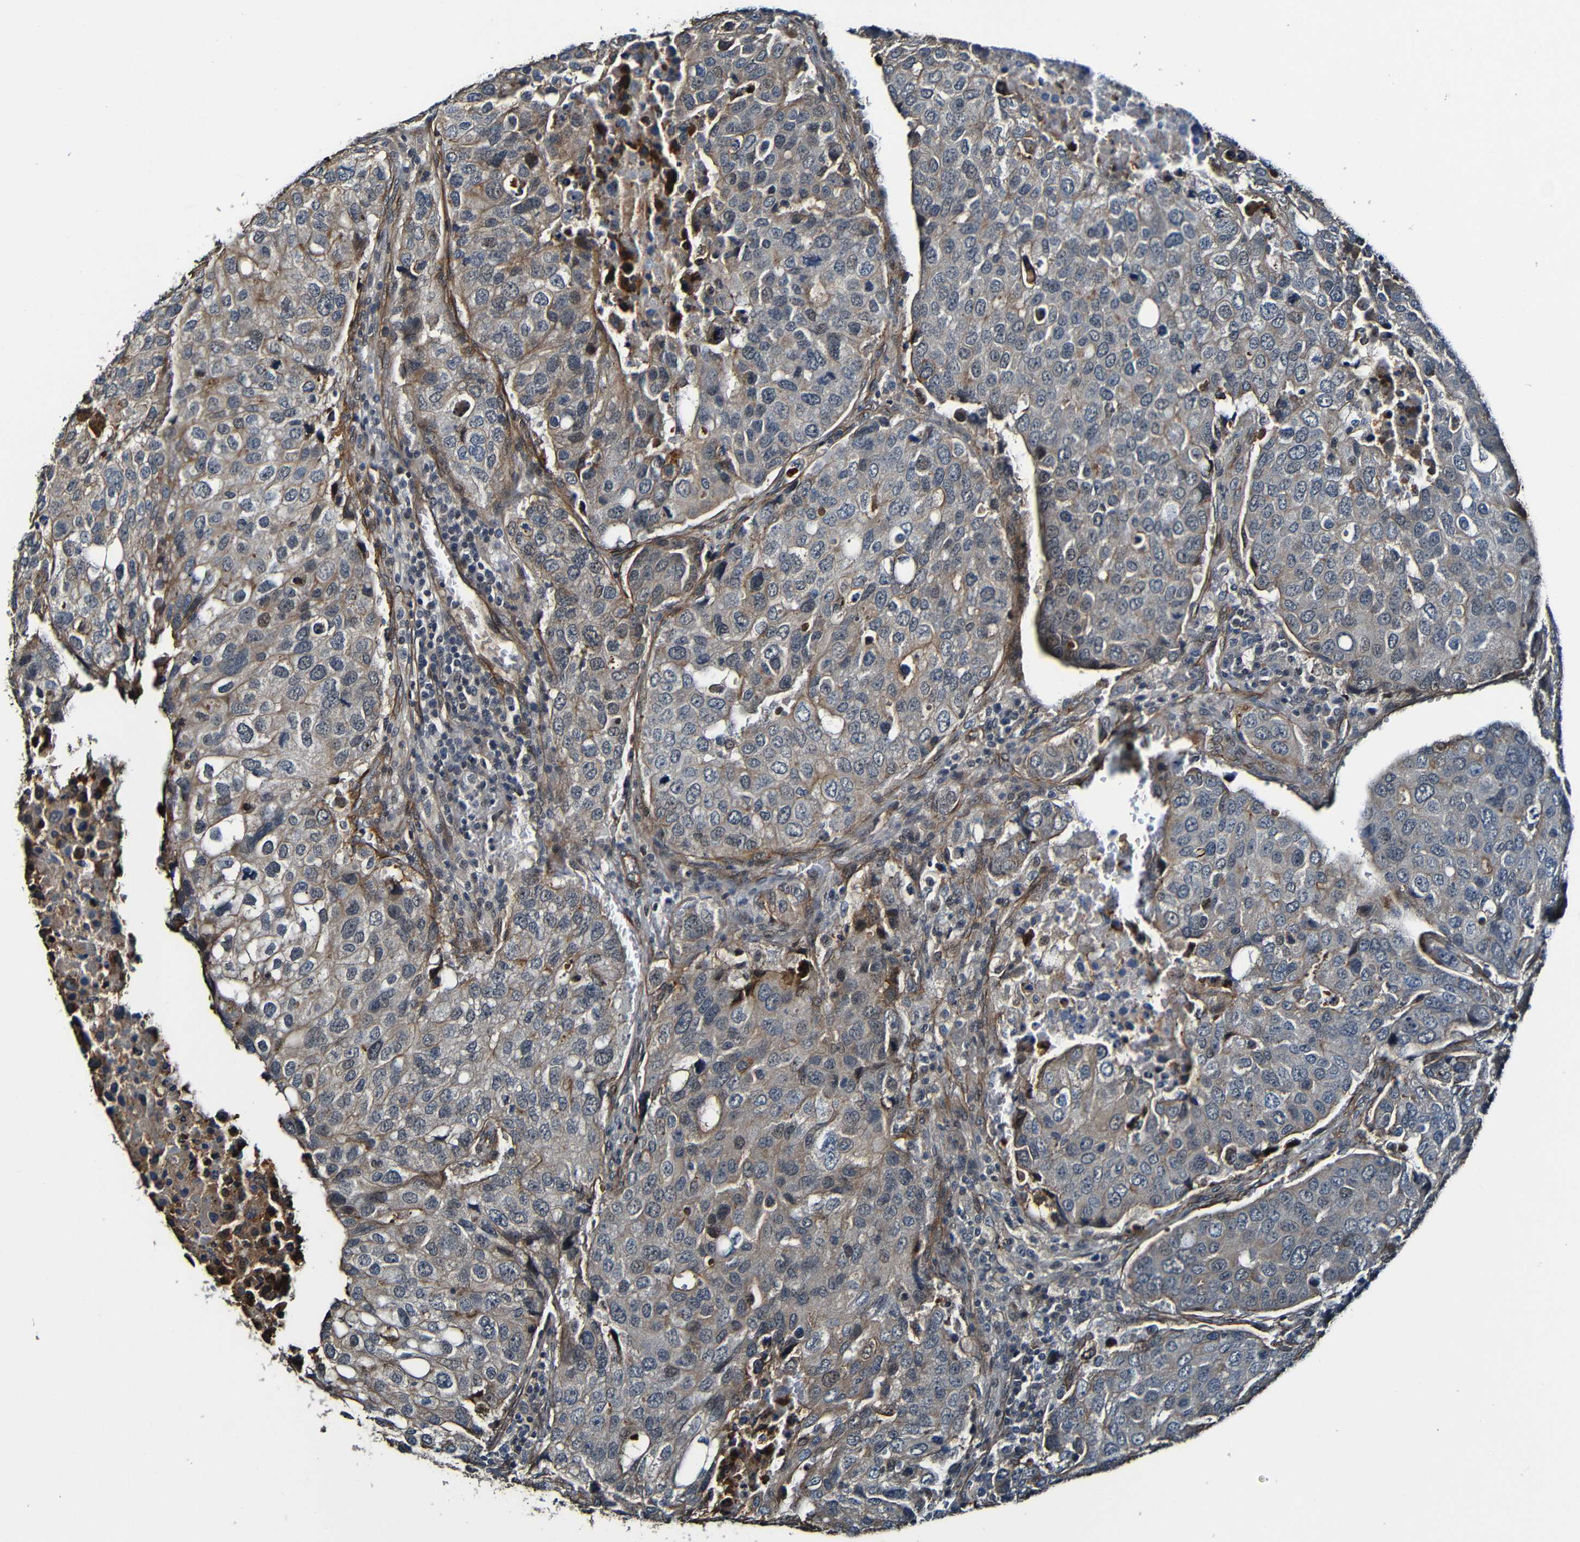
{"staining": {"intensity": "weak", "quantity": "25%-75%", "location": "cytoplasmic/membranous"}, "tissue": "urothelial cancer", "cell_type": "Tumor cells", "image_type": "cancer", "snomed": [{"axis": "morphology", "description": "Urothelial carcinoma, High grade"}, {"axis": "topography", "description": "Lymph node"}, {"axis": "topography", "description": "Urinary bladder"}], "caption": "Immunohistochemistry image of human high-grade urothelial carcinoma stained for a protein (brown), which shows low levels of weak cytoplasmic/membranous positivity in about 25%-75% of tumor cells.", "gene": "LGR5", "patient": {"sex": "male", "age": 51}}